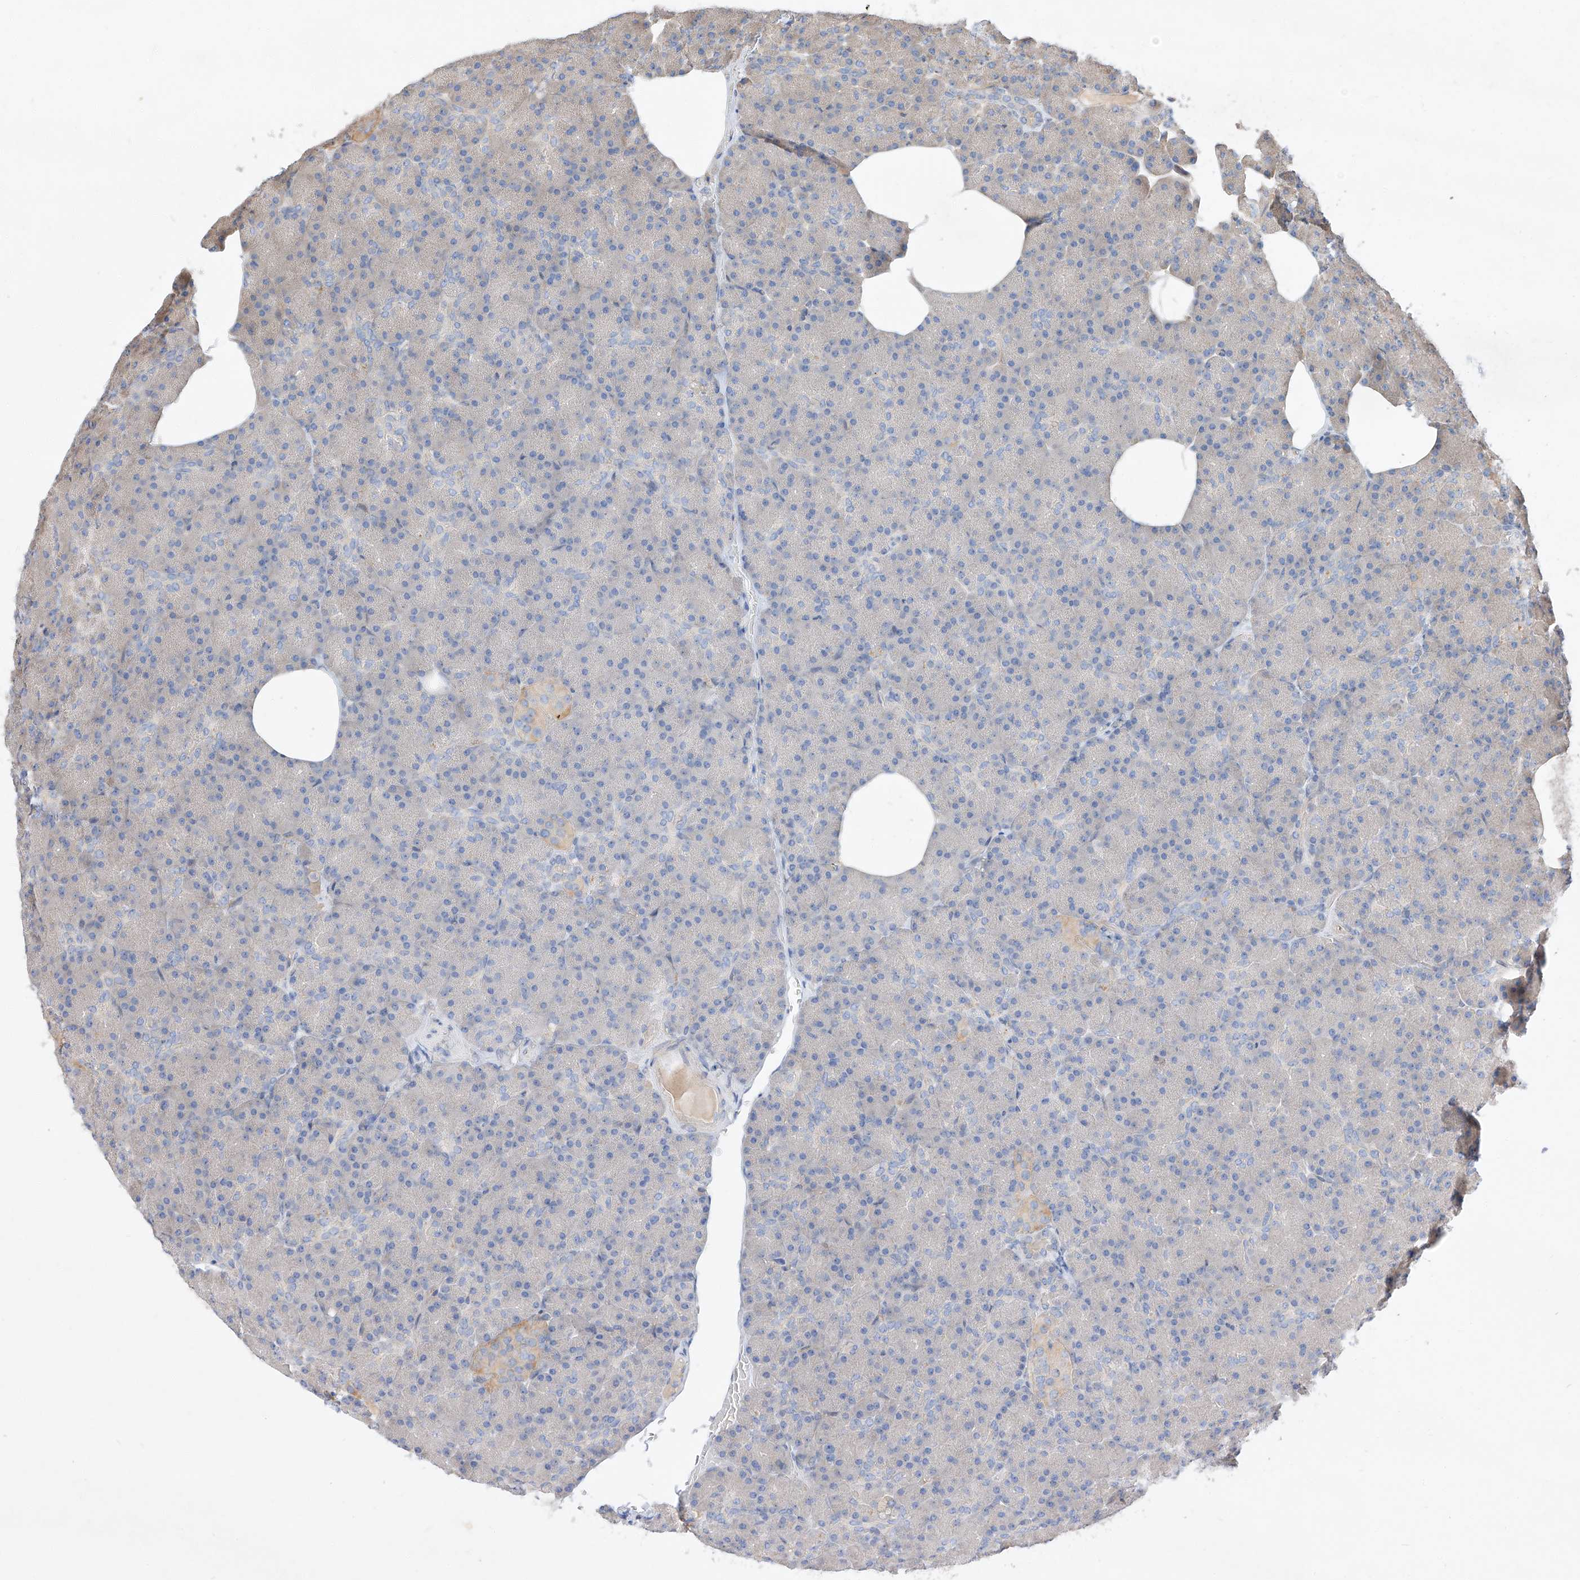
{"staining": {"intensity": "weak", "quantity": "<25%", "location": "cytoplasmic/membranous"}, "tissue": "pancreas", "cell_type": "Exocrine glandular cells", "image_type": "normal", "snomed": [{"axis": "morphology", "description": "Normal tissue, NOS"}, {"axis": "topography", "description": "Pancreas"}], "caption": "This is a histopathology image of immunohistochemistry staining of normal pancreas, which shows no staining in exocrine glandular cells.", "gene": "DIRAS3", "patient": {"sex": "female", "age": 43}}